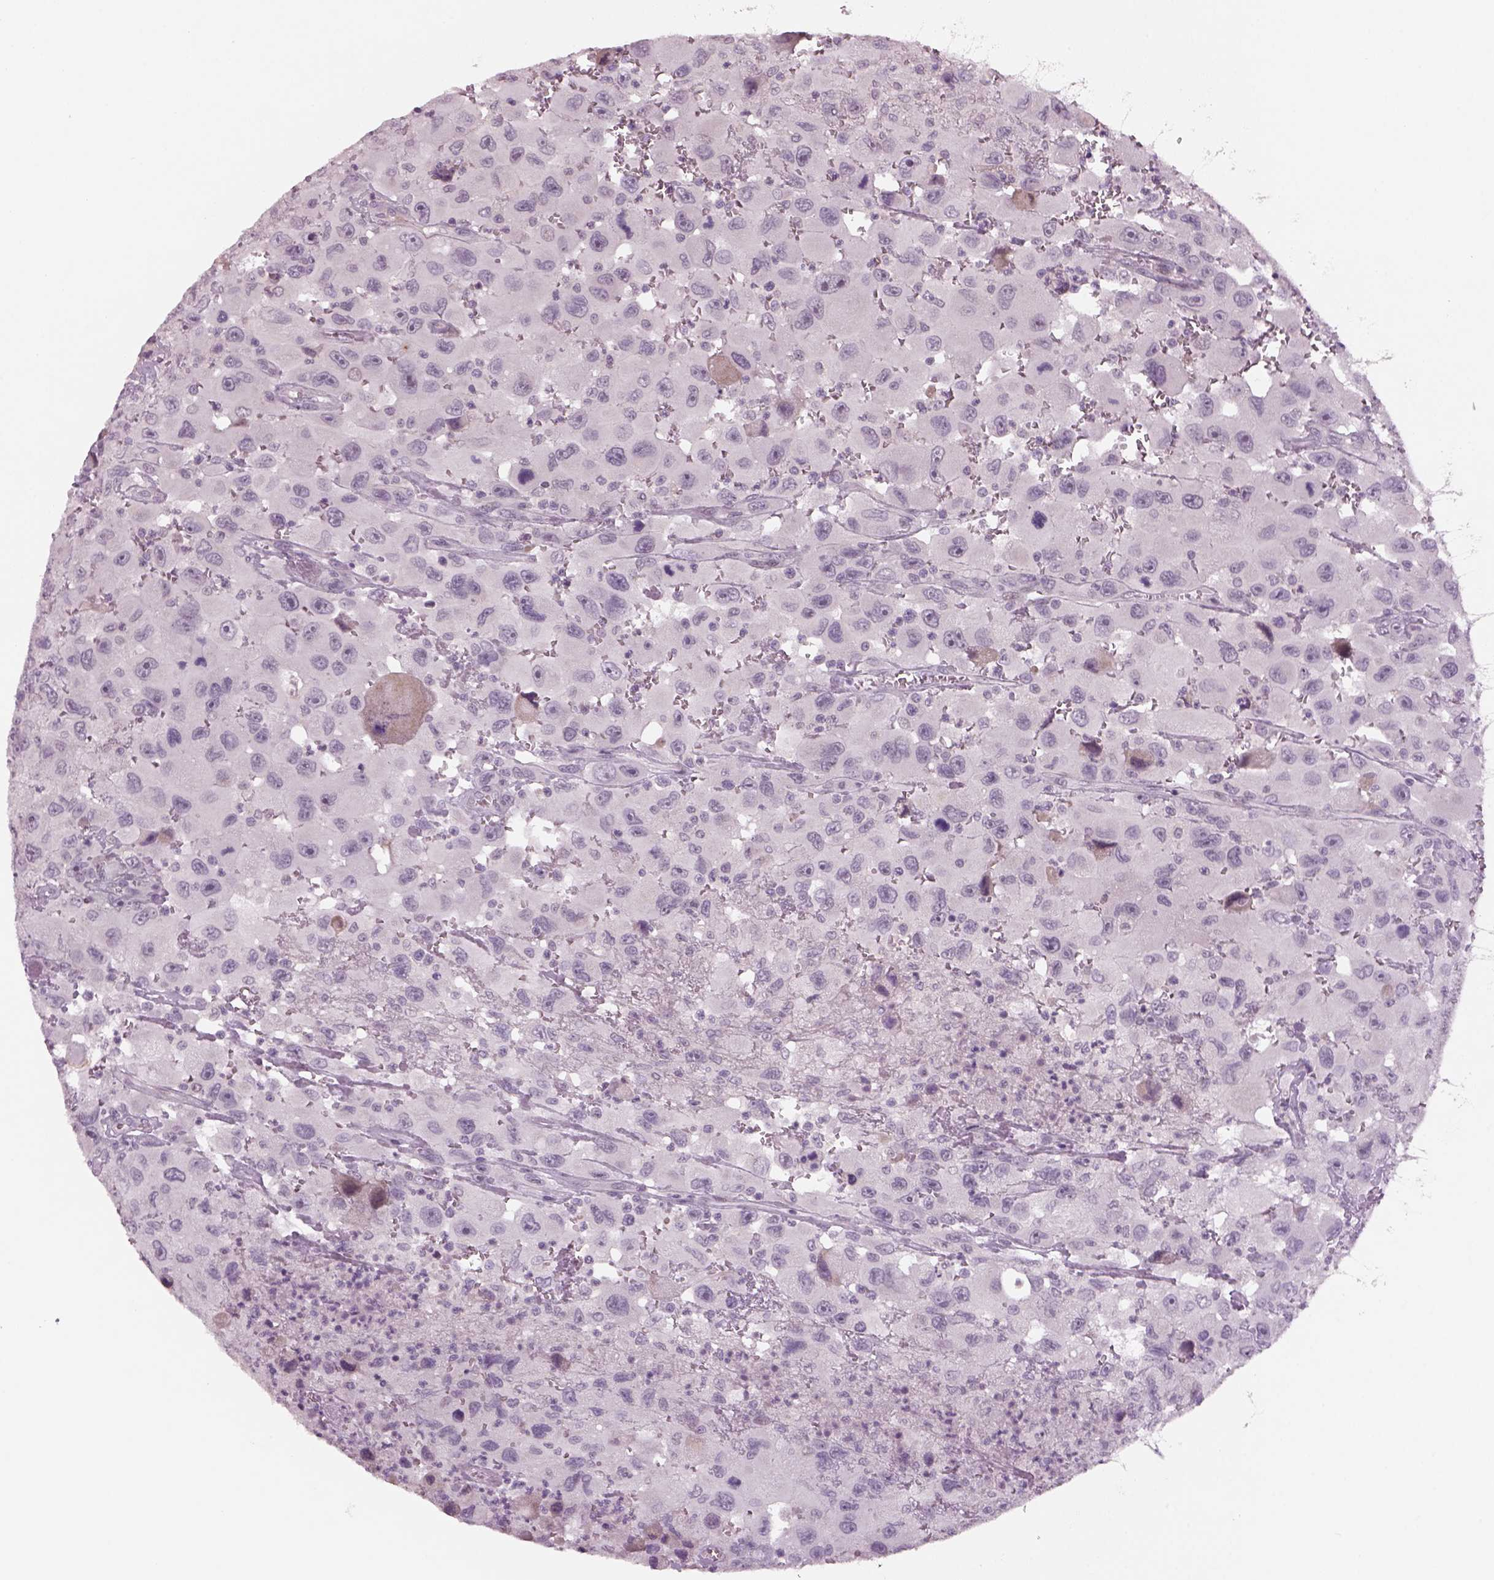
{"staining": {"intensity": "negative", "quantity": "none", "location": "none"}, "tissue": "head and neck cancer", "cell_type": "Tumor cells", "image_type": "cancer", "snomed": [{"axis": "morphology", "description": "Squamous cell carcinoma, NOS"}, {"axis": "morphology", "description": "Squamous cell carcinoma, metastatic, NOS"}, {"axis": "topography", "description": "Oral tissue"}, {"axis": "topography", "description": "Head-Neck"}], "caption": "Immunohistochemical staining of human head and neck cancer reveals no significant expression in tumor cells. (Immunohistochemistry (ihc), brightfield microscopy, high magnification).", "gene": "PENK", "patient": {"sex": "female", "age": 85}}